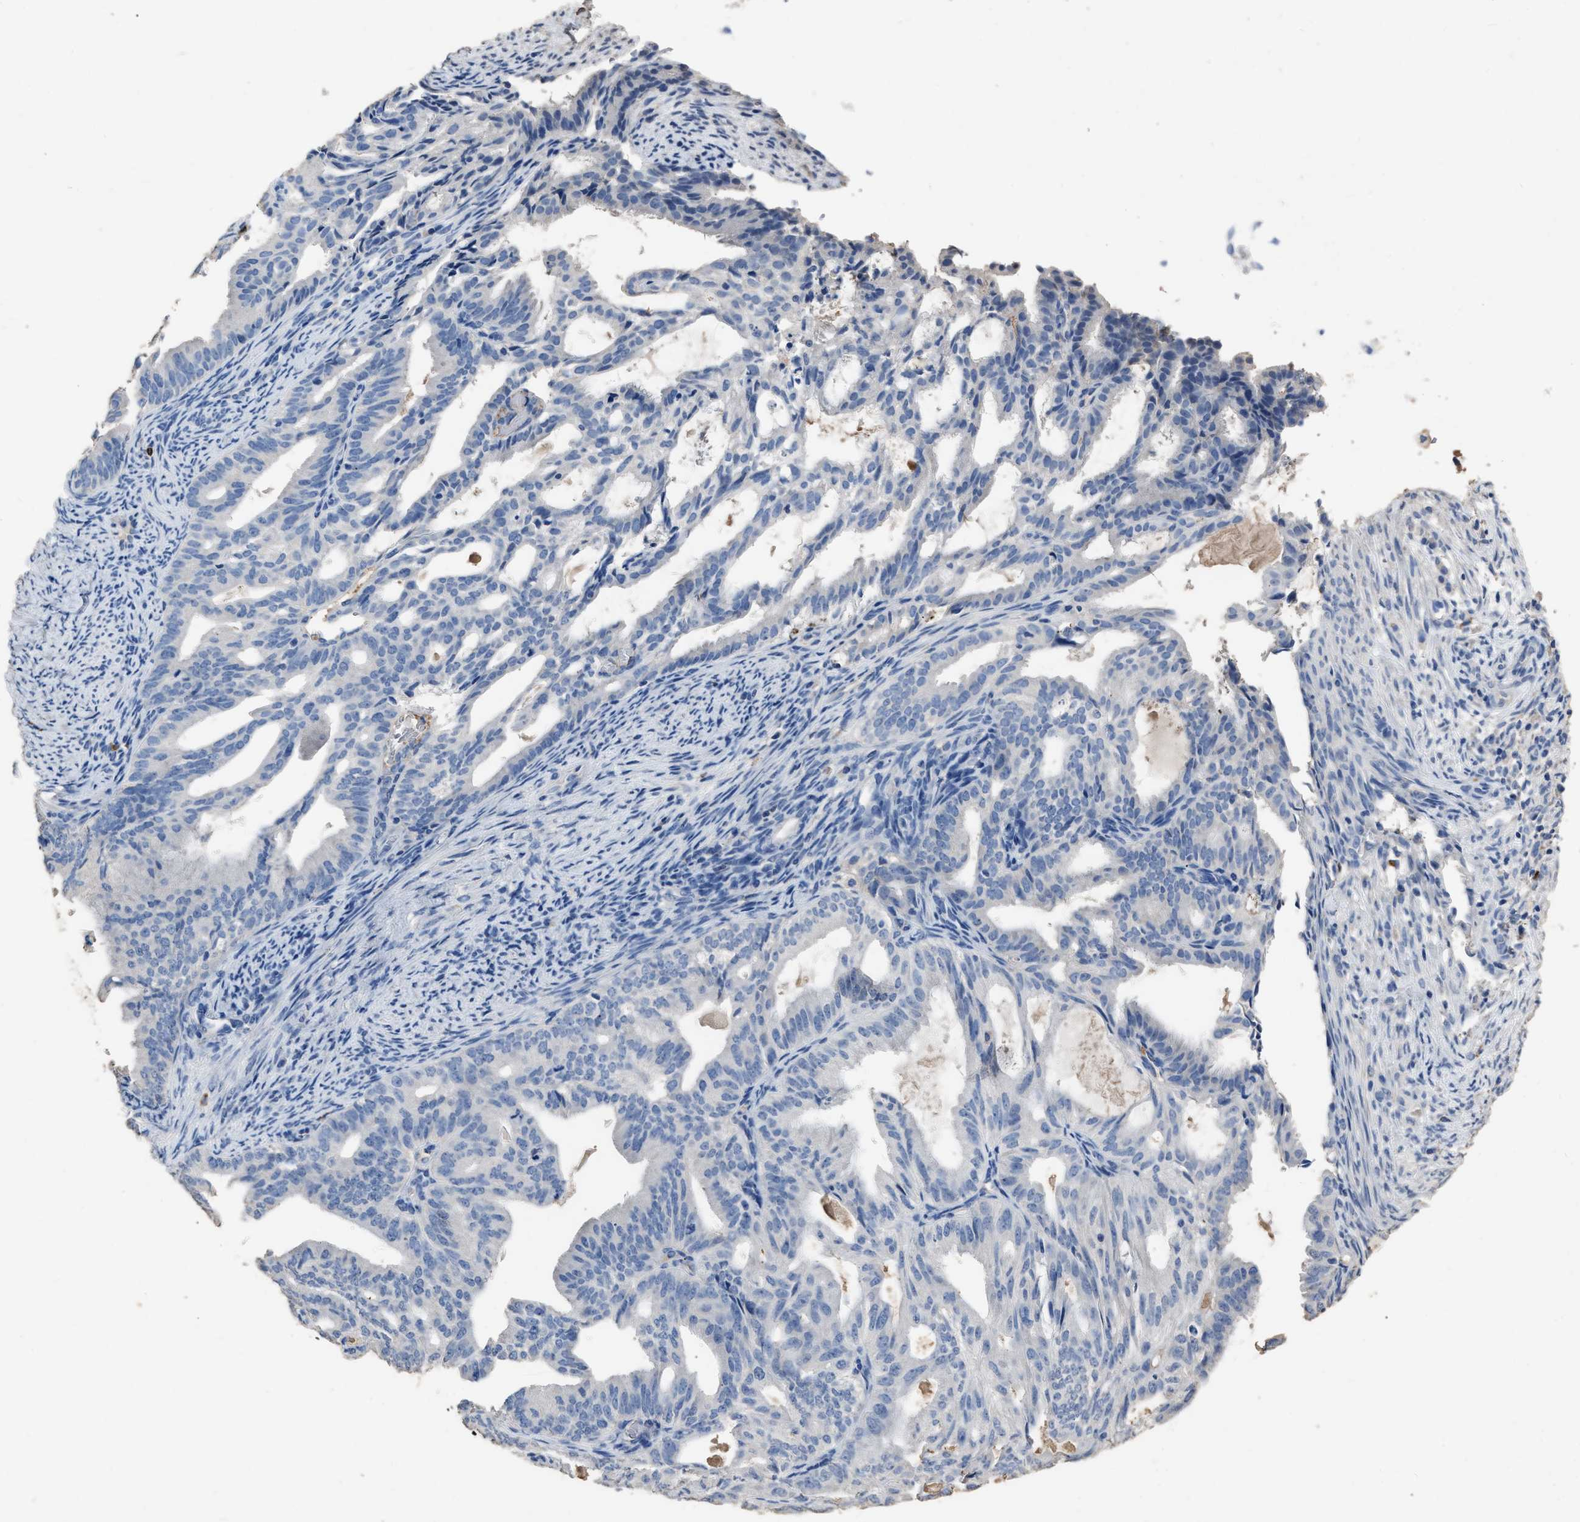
{"staining": {"intensity": "negative", "quantity": "none", "location": "none"}, "tissue": "endometrial cancer", "cell_type": "Tumor cells", "image_type": "cancer", "snomed": [{"axis": "morphology", "description": "Adenocarcinoma, NOS"}, {"axis": "topography", "description": "Endometrium"}], "caption": "A micrograph of endometrial cancer stained for a protein exhibits no brown staining in tumor cells.", "gene": "HABP2", "patient": {"sex": "female", "age": 58}}